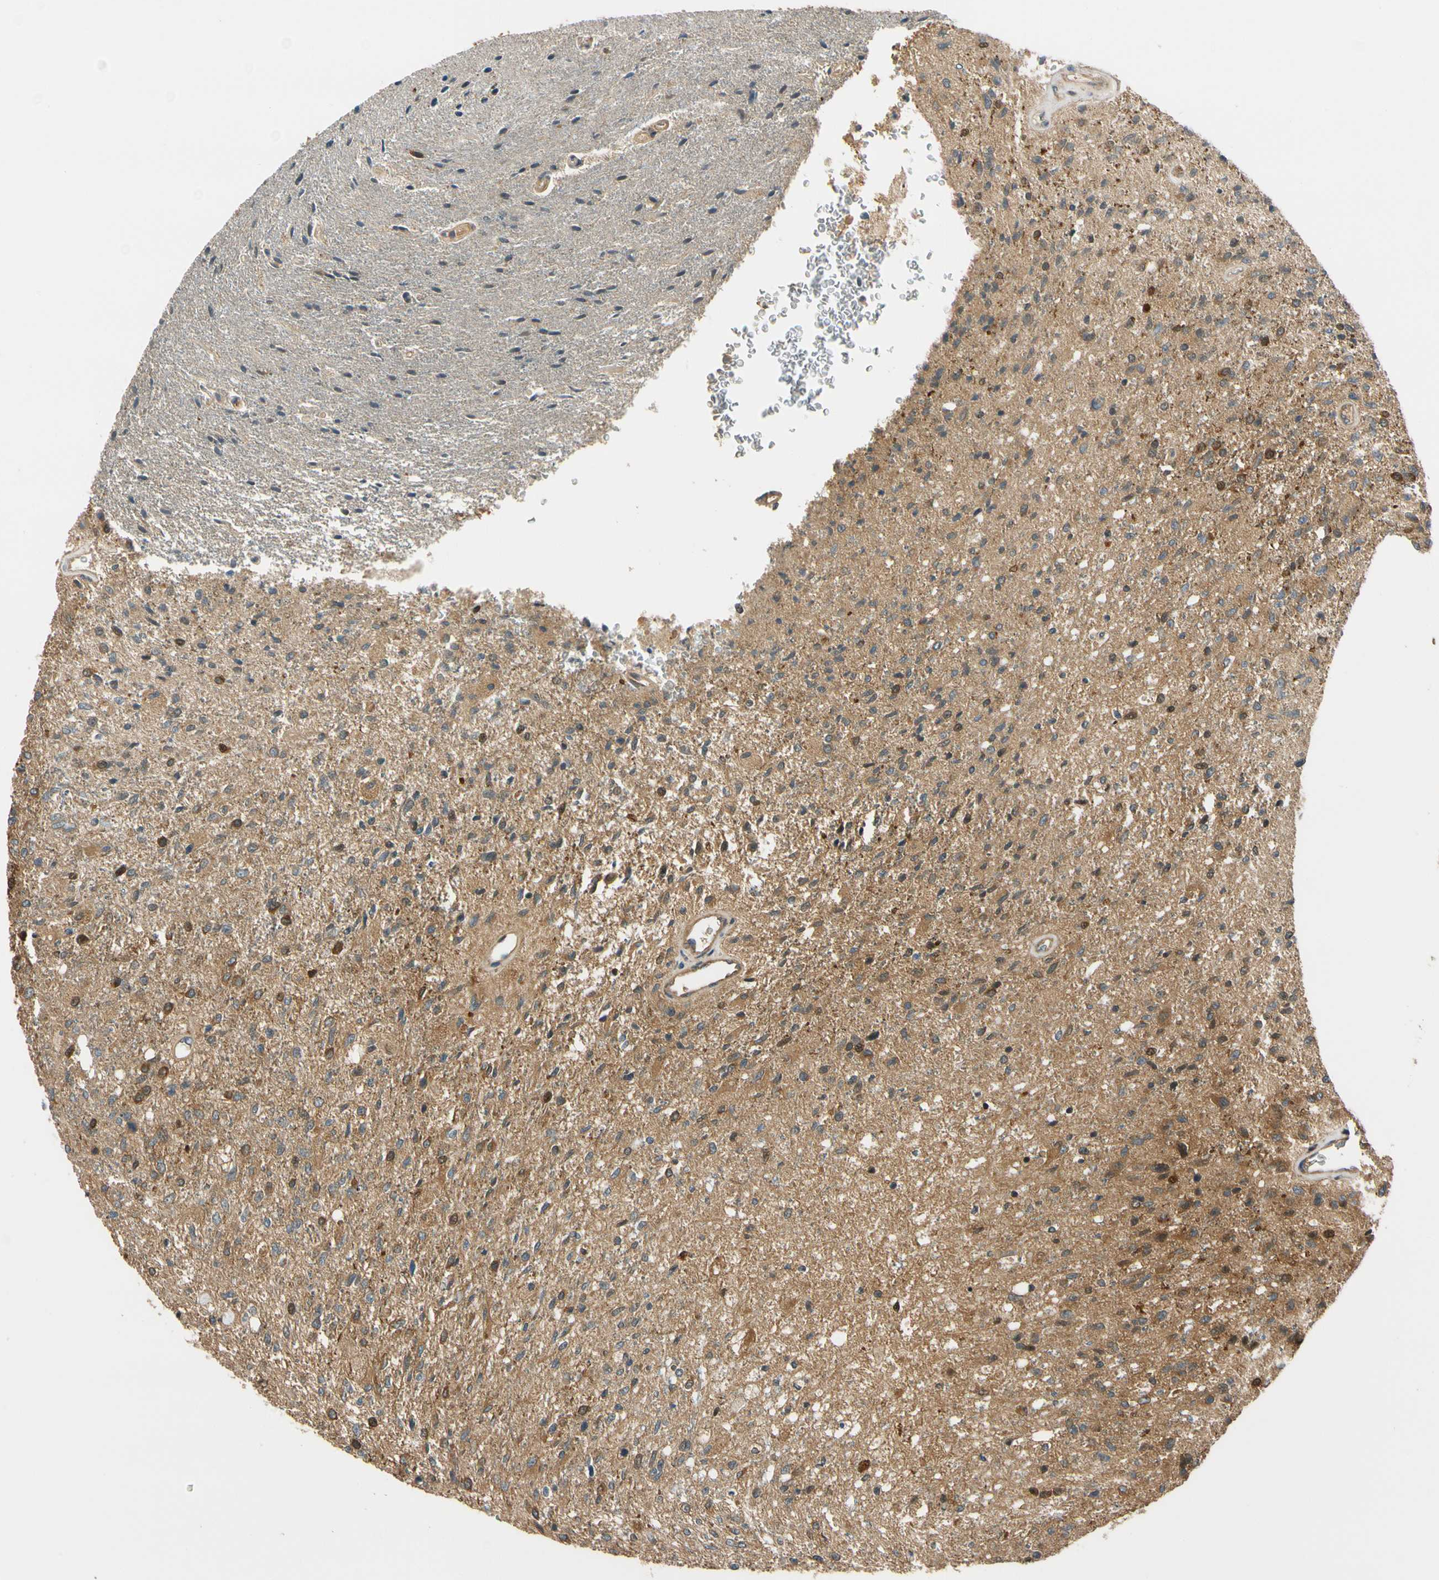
{"staining": {"intensity": "moderate", "quantity": ">75%", "location": "cytoplasmic/membranous"}, "tissue": "glioma", "cell_type": "Tumor cells", "image_type": "cancer", "snomed": [{"axis": "morphology", "description": "Normal tissue, NOS"}, {"axis": "morphology", "description": "Glioma, malignant, High grade"}, {"axis": "topography", "description": "Cerebral cortex"}], "caption": "This micrograph displays immunohistochemistry staining of human high-grade glioma (malignant), with medium moderate cytoplasmic/membranous expression in about >75% of tumor cells.", "gene": "PARP14", "patient": {"sex": "male", "age": 77}}